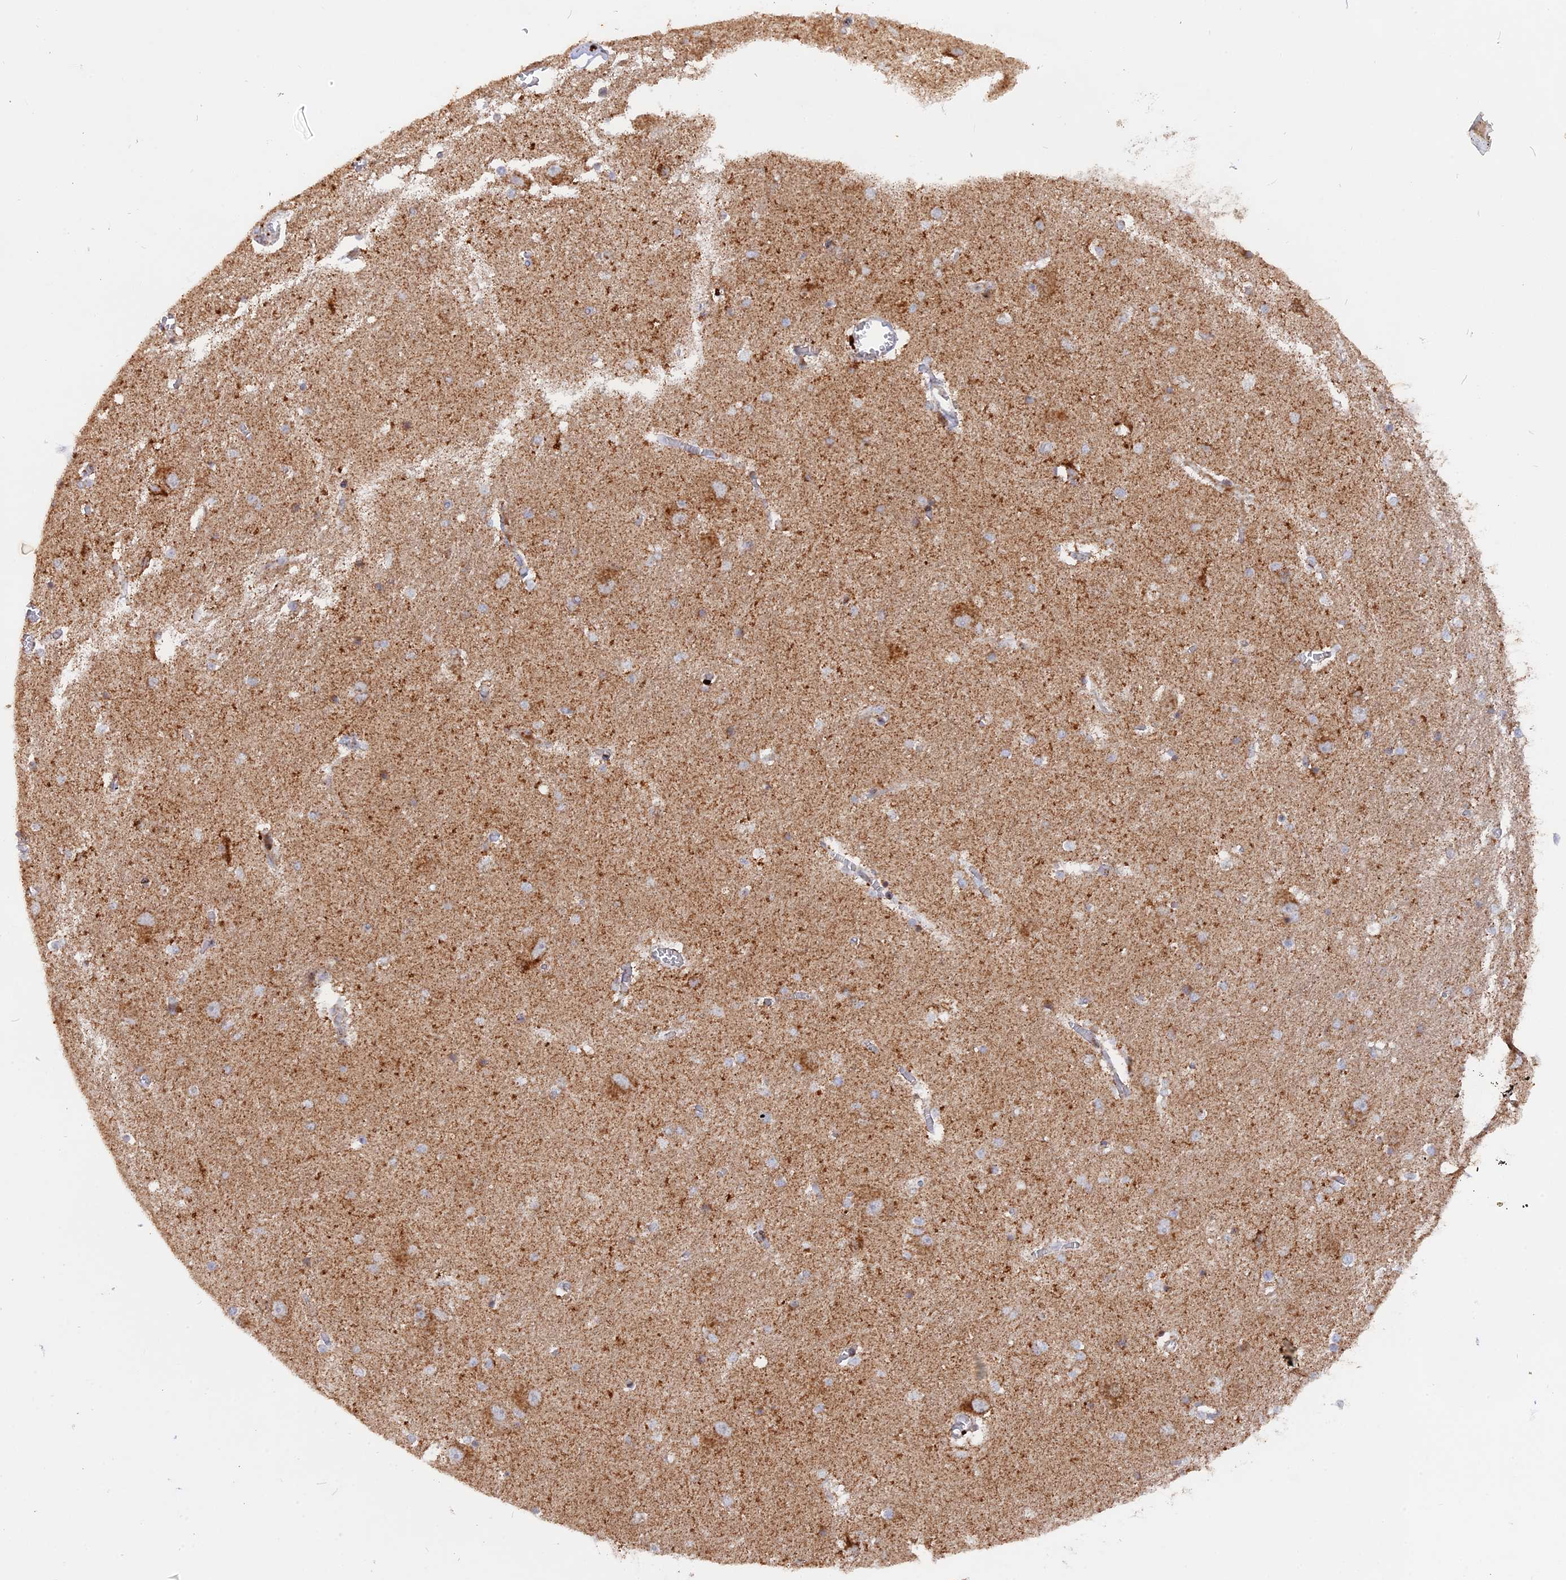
{"staining": {"intensity": "negative", "quantity": "none", "location": "none"}, "tissue": "caudate", "cell_type": "Glial cells", "image_type": "normal", "snomed": [{"axis": "morphology", "description": "Normal tissue, NOS"}, {"axis": "topography", "description": "Lateral ventricle wall"}], "caption": "This micrograph is of benign caudate stained with IHC to label a protein in brown with the nuclei are counter-stained blue. There is no expression in glial cells. (IHC, brightfield microscopy, high magnification).", "gene": "MPV17L", "patient": {"sex": "male", "age": 37}}